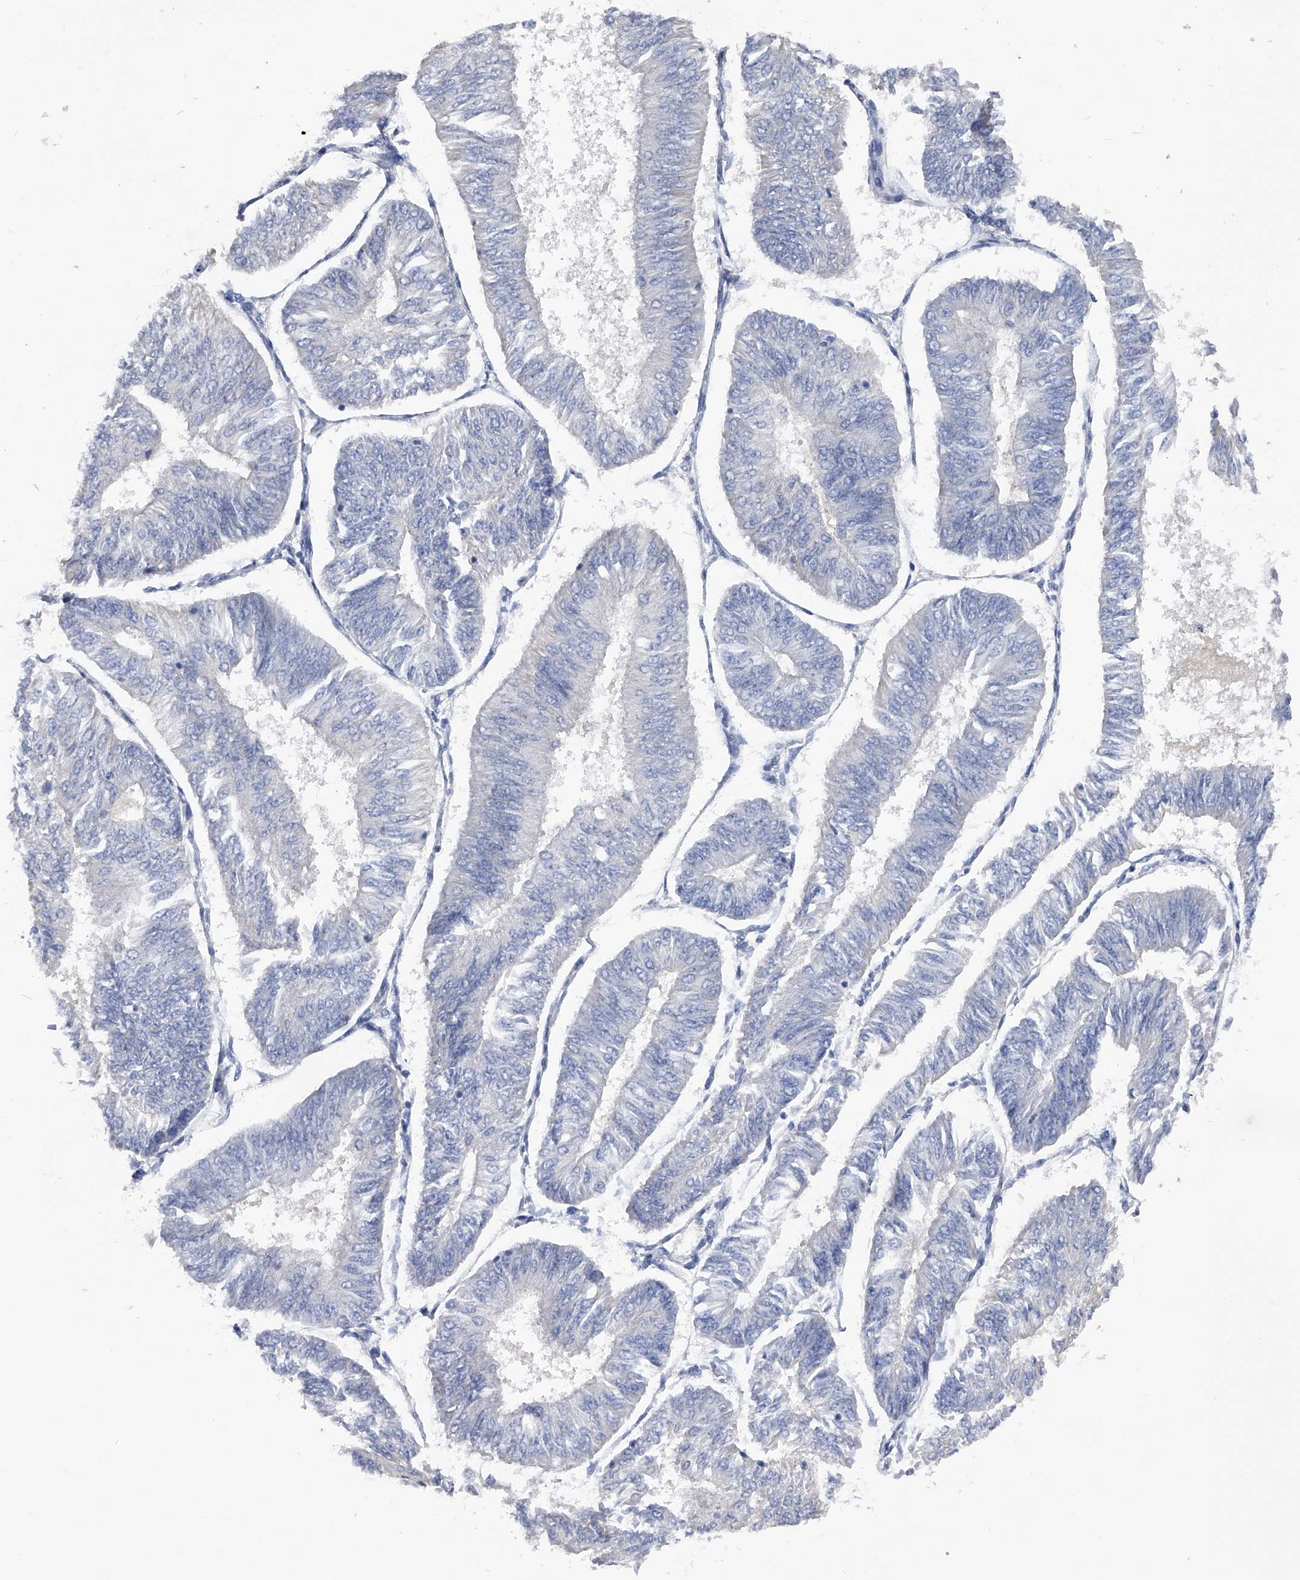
{"staining": {"intensity": "negative", "quantity": "none", "location": "none"}, "tissue": "endometrial cancer", "cell_type": "Tumor cells", "image_type": "cancer", "snomed": [{"axis": "morphology", "description": "Adenocarcinoma, NOS"}, {"axis": "topography", "description": "Endometrium"}], "caption": "This is an IHC histopathology image of human endometrial adenocarcinoma. There is no positivity in tumor cells.", "gene": "RWDD2A", "patient": {"sex": "female", "age": 58}}